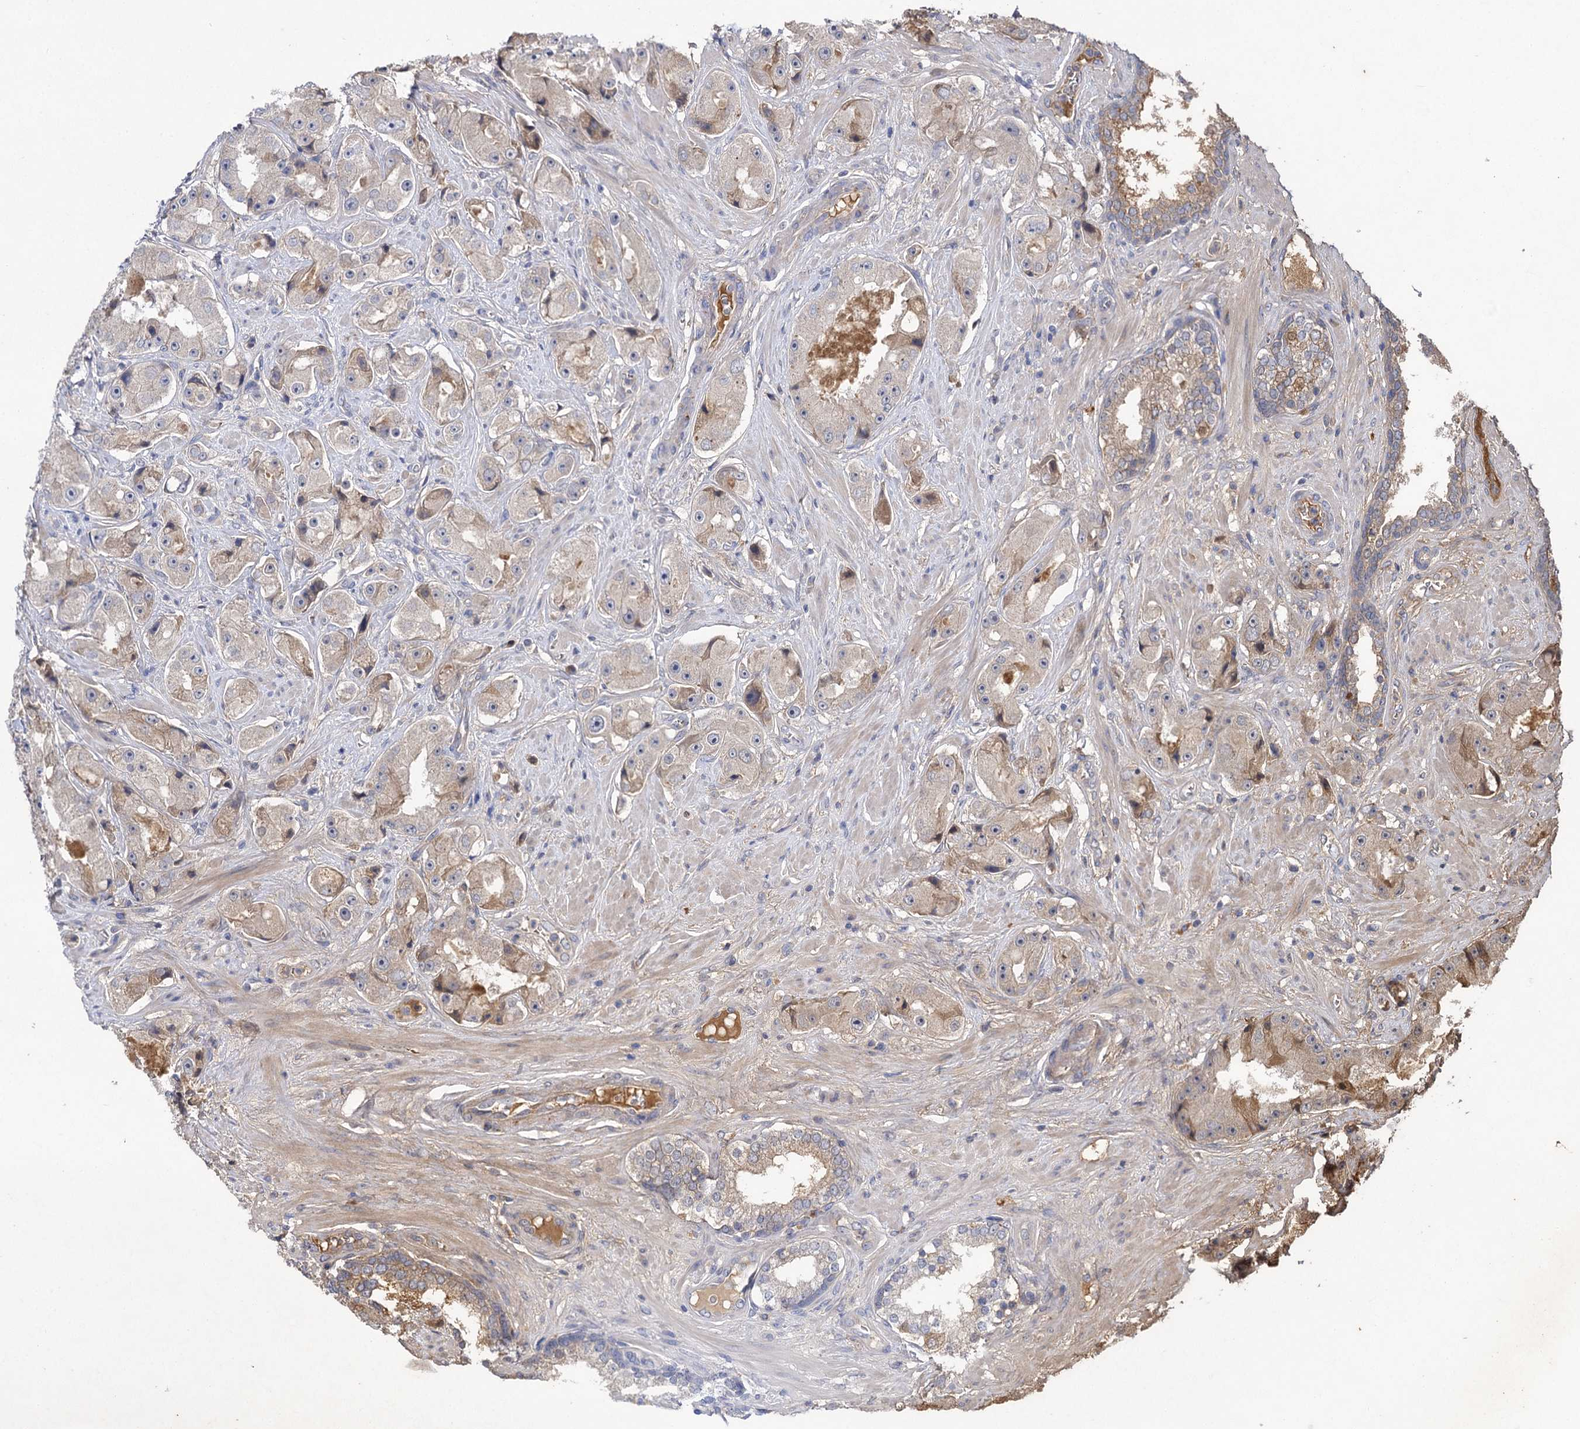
{"staining": {"intensity": "weak", "quantity": "<25%", "location": "cytoplasmic/membranous"}, "tissue": "prostate cancer", "cell_type": "Tumor cells", "image_type": "cancer", "snomed": [{"axis": "morphology", "description": "Adenocarcinoma, High grade"}, {"axis": "topography", "description": "Prostate"}], "caption": "A photomicrograph of prostate cancer stained for a protein displays no brown staining in tumor cells. (Brightfield microscopy of DAB immunohistochemistry (IHC) at high magnification).", "gene": "USP50", "patient": {"sex": "male", "age": 73}}